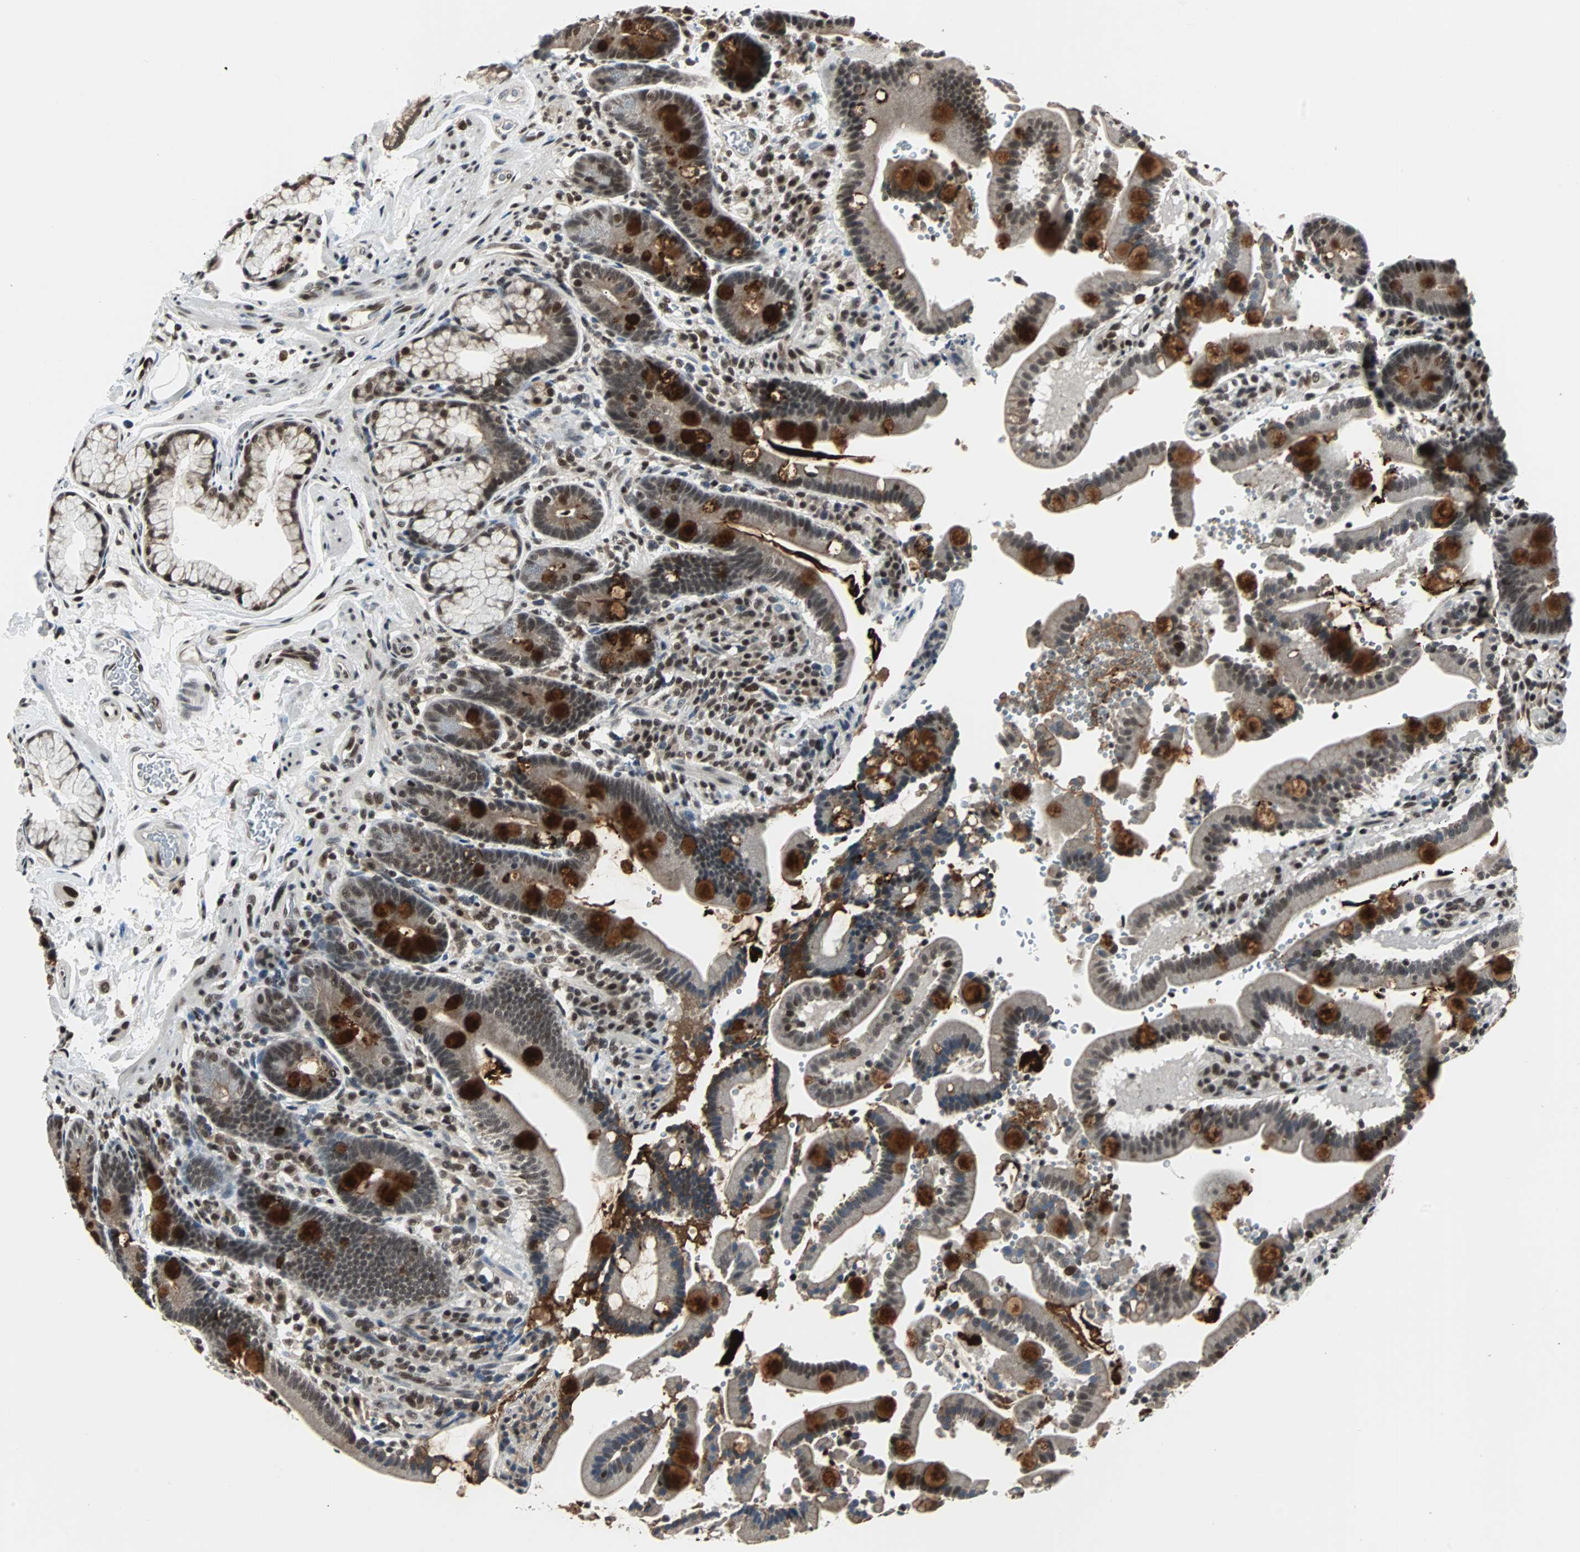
{"staining": {"intensity": "strong", "quantity": "<25%", "location": "cytoplasmic/membranous,nuclear"}, "tissue": "duodenum", "cell_type": "Glandular cells", "image_type": "normal", "snomed": [{"axis": "morphology", "description": "Normal tissue, NOS"}, {"axis": "topography", "description": "Small intestine, NOS"}], "caption": "This micrograph demonstrates IHC staining of benign human duodenum, with medium strong cytoplasmic/membranous,nuclear expression in approximately <25% of glandular cells.", "gene": "TERF2IP", "patient": {"sex": "female", "age": 71}}